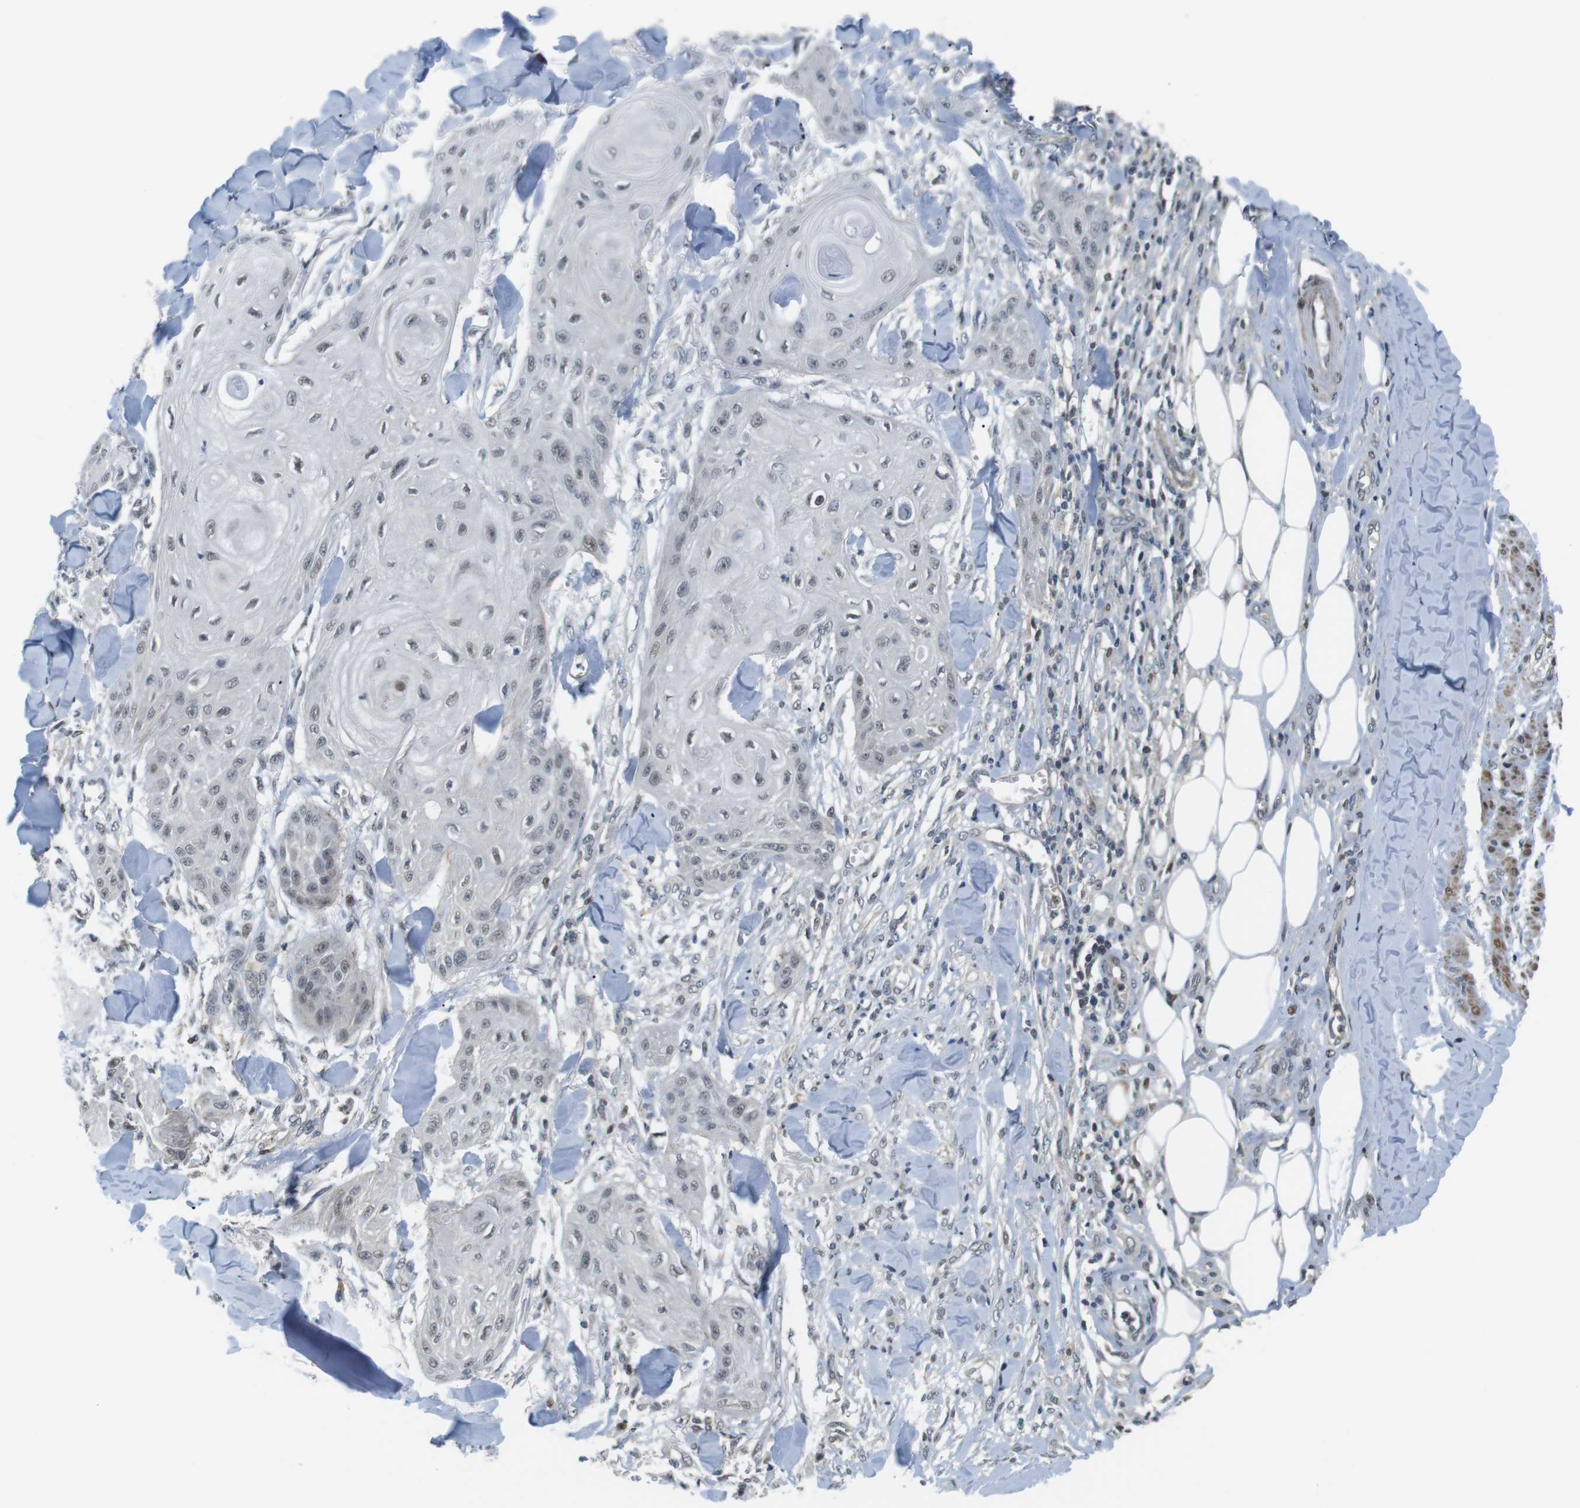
{"staining": {"intensity": "negative", "quantity": "none", "location": "none"}, "tissue": "skin cancer", "cell_type": "Tumor cells", "image_type": "cancer", "snomed": [{"axis": "morphology", "description": "Squamous cell carcinoma, NOS"}, {"axis": "topography", "description": "Skin"}], "caption": "Immunohistochemistry micrograph of neoplastic tissue: human skin cancer (squamous cell carcinoma) stained with DAB demonstrates no significant protein expression in tumor cells.", "gene": "USP7", "patient": {"sex": "male", "age": 74}}